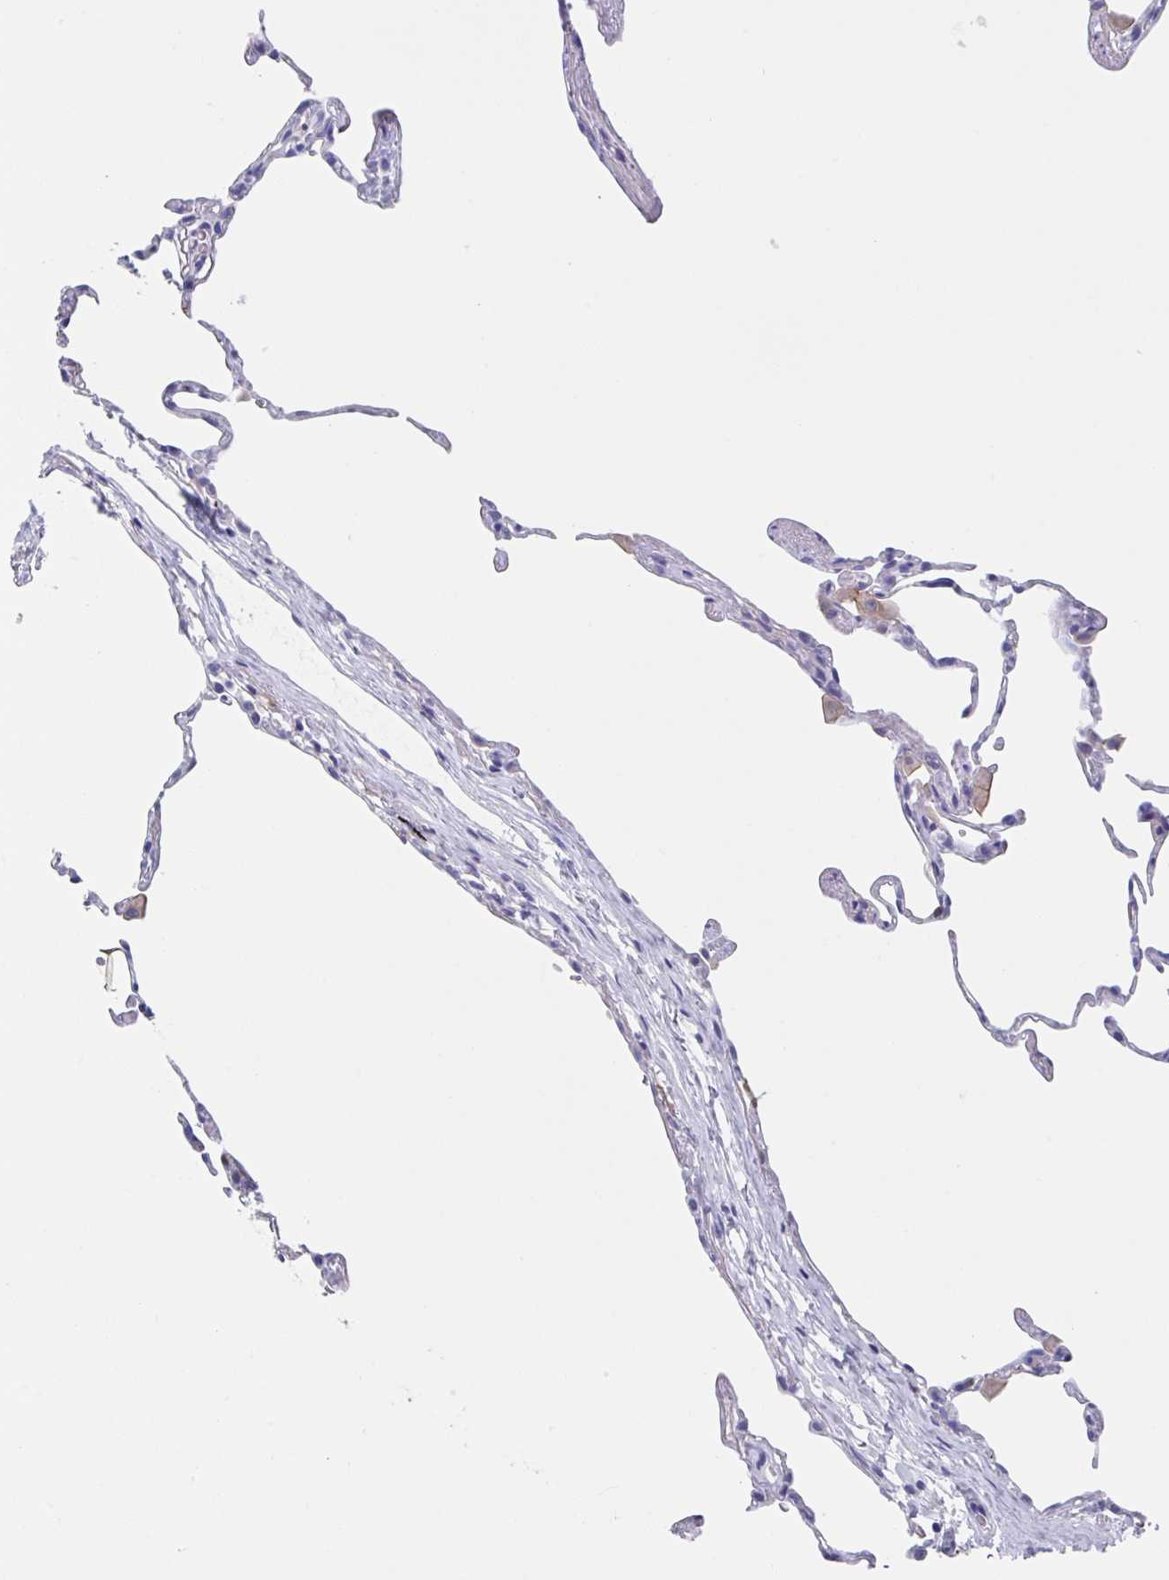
{"staining": {"intensity": "negative", "quantity": "none", "location": "none"}, "tissue": "lung", "cell_type": "Alveolar cells", "image_type": "normal", "snomed": [{"axis": "morphology", "description": "Normal tissue, NOS"}, {"axis": "topography", "description": "Lung"}], "caption": "This is an immunohistochemistry image of unremarkable lung. There is no expression in alveolar cells.", "gene": "FCGR3A", "patient": {"sex": "female", "age": 57}}